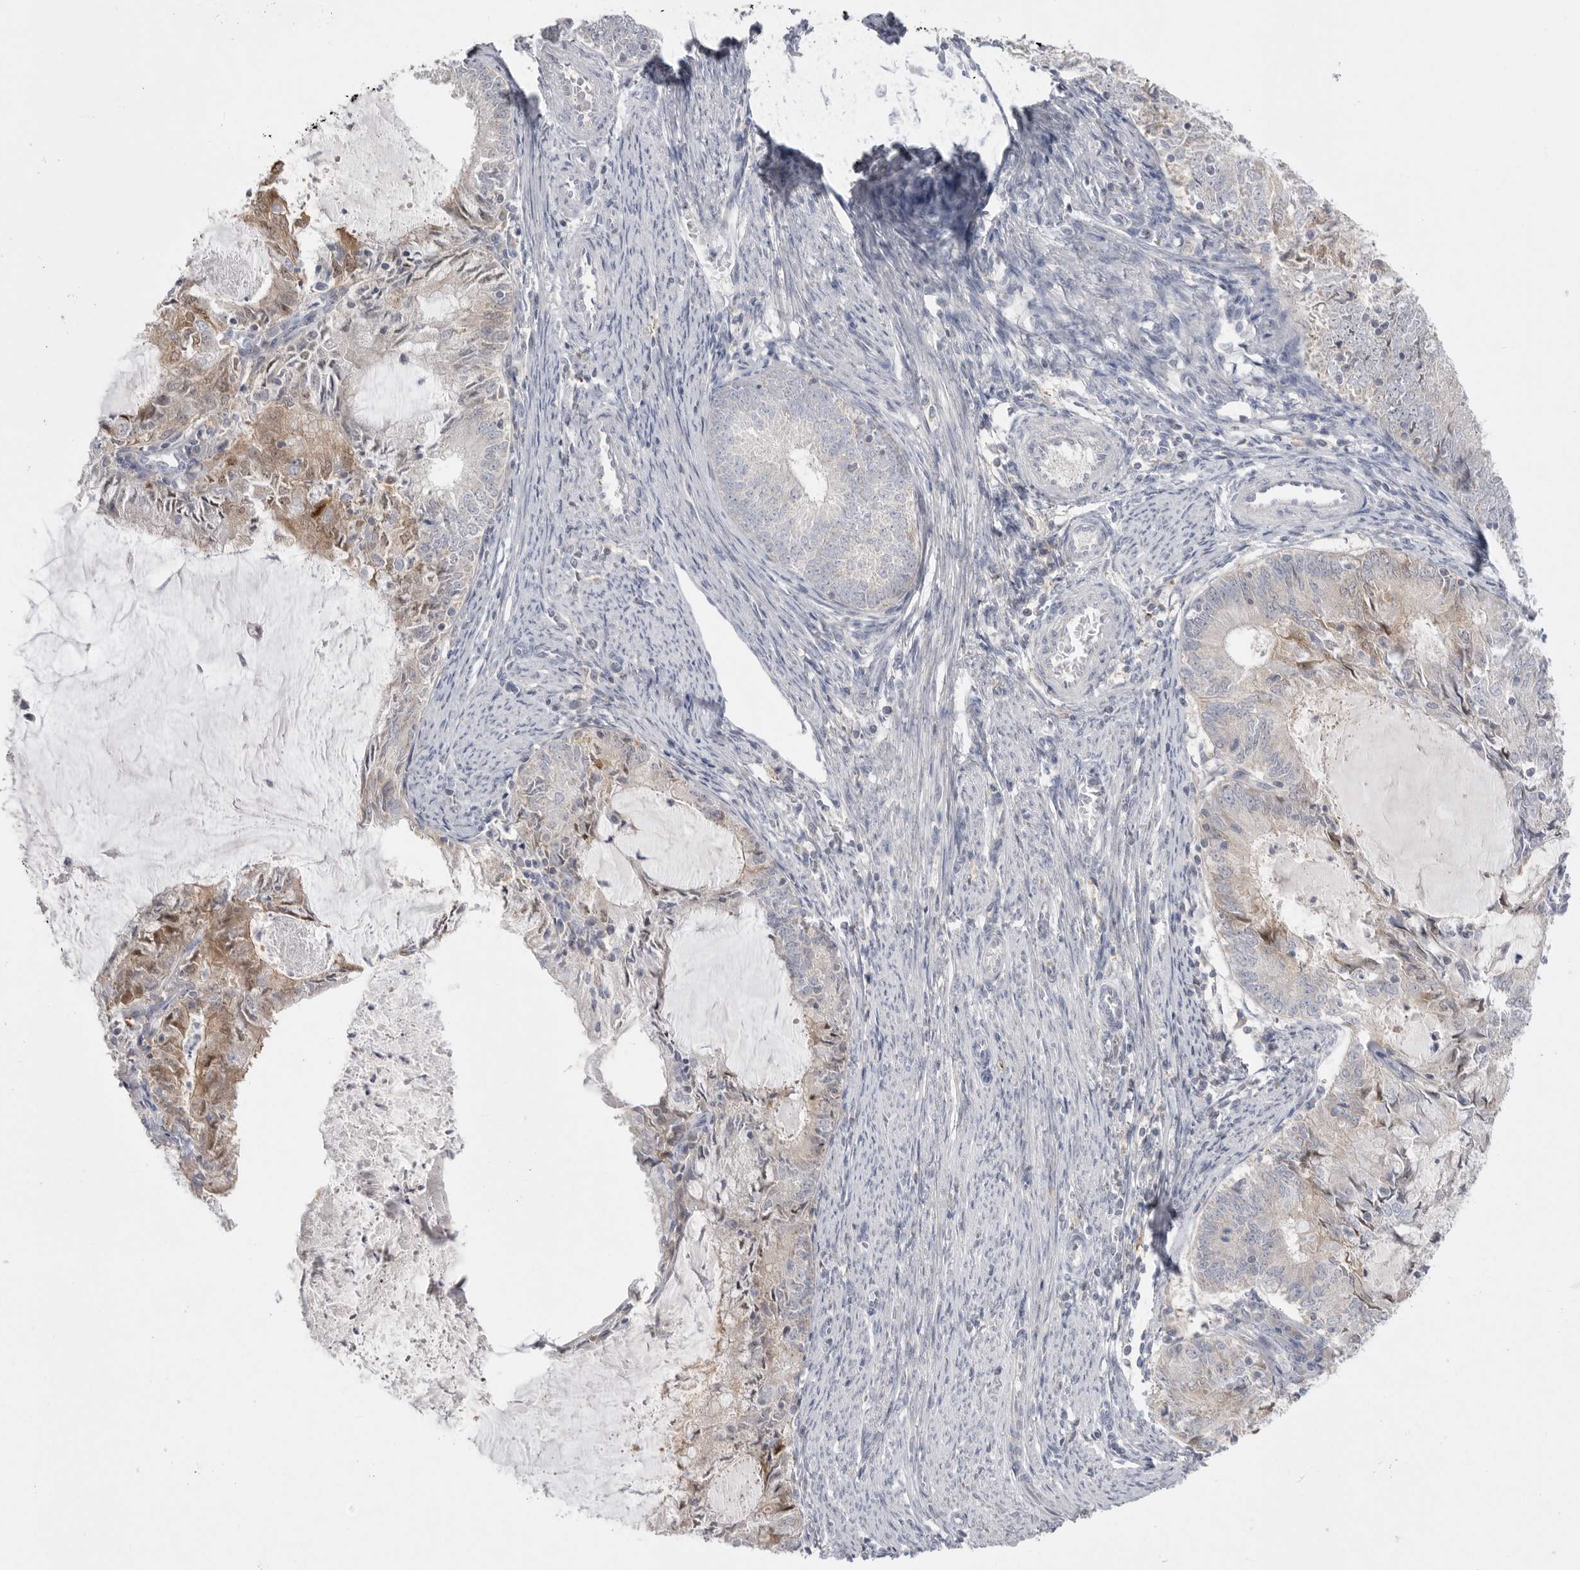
{"staining": {"intensity": "moderate", "quantity": "<25%", "location": "cytoplasmic/membranous"}, "tissue": "endometrial cancer", "cell_type": "Tumor cells", "image_type": "cancer", "snomed": [{"axis": "morphology", "description": "Adenocarcinoma, NOS"}, {"axis": "topography", "description": "Endometrium"}], "caption": "Immunohistochemistry (IHC) photomicrograph of neoplastic tissue: endometrial adenocarcinoma stained using immunohistochemistry (IHC) displays low levels of moderate protein expression localized specifically in the cytoplasmic/membranous of tumor cells, appearing as a cytoplasmic/membranous brown color.", "gene": "KYAT3", "patient": {"sex": "female", "age": 57}}